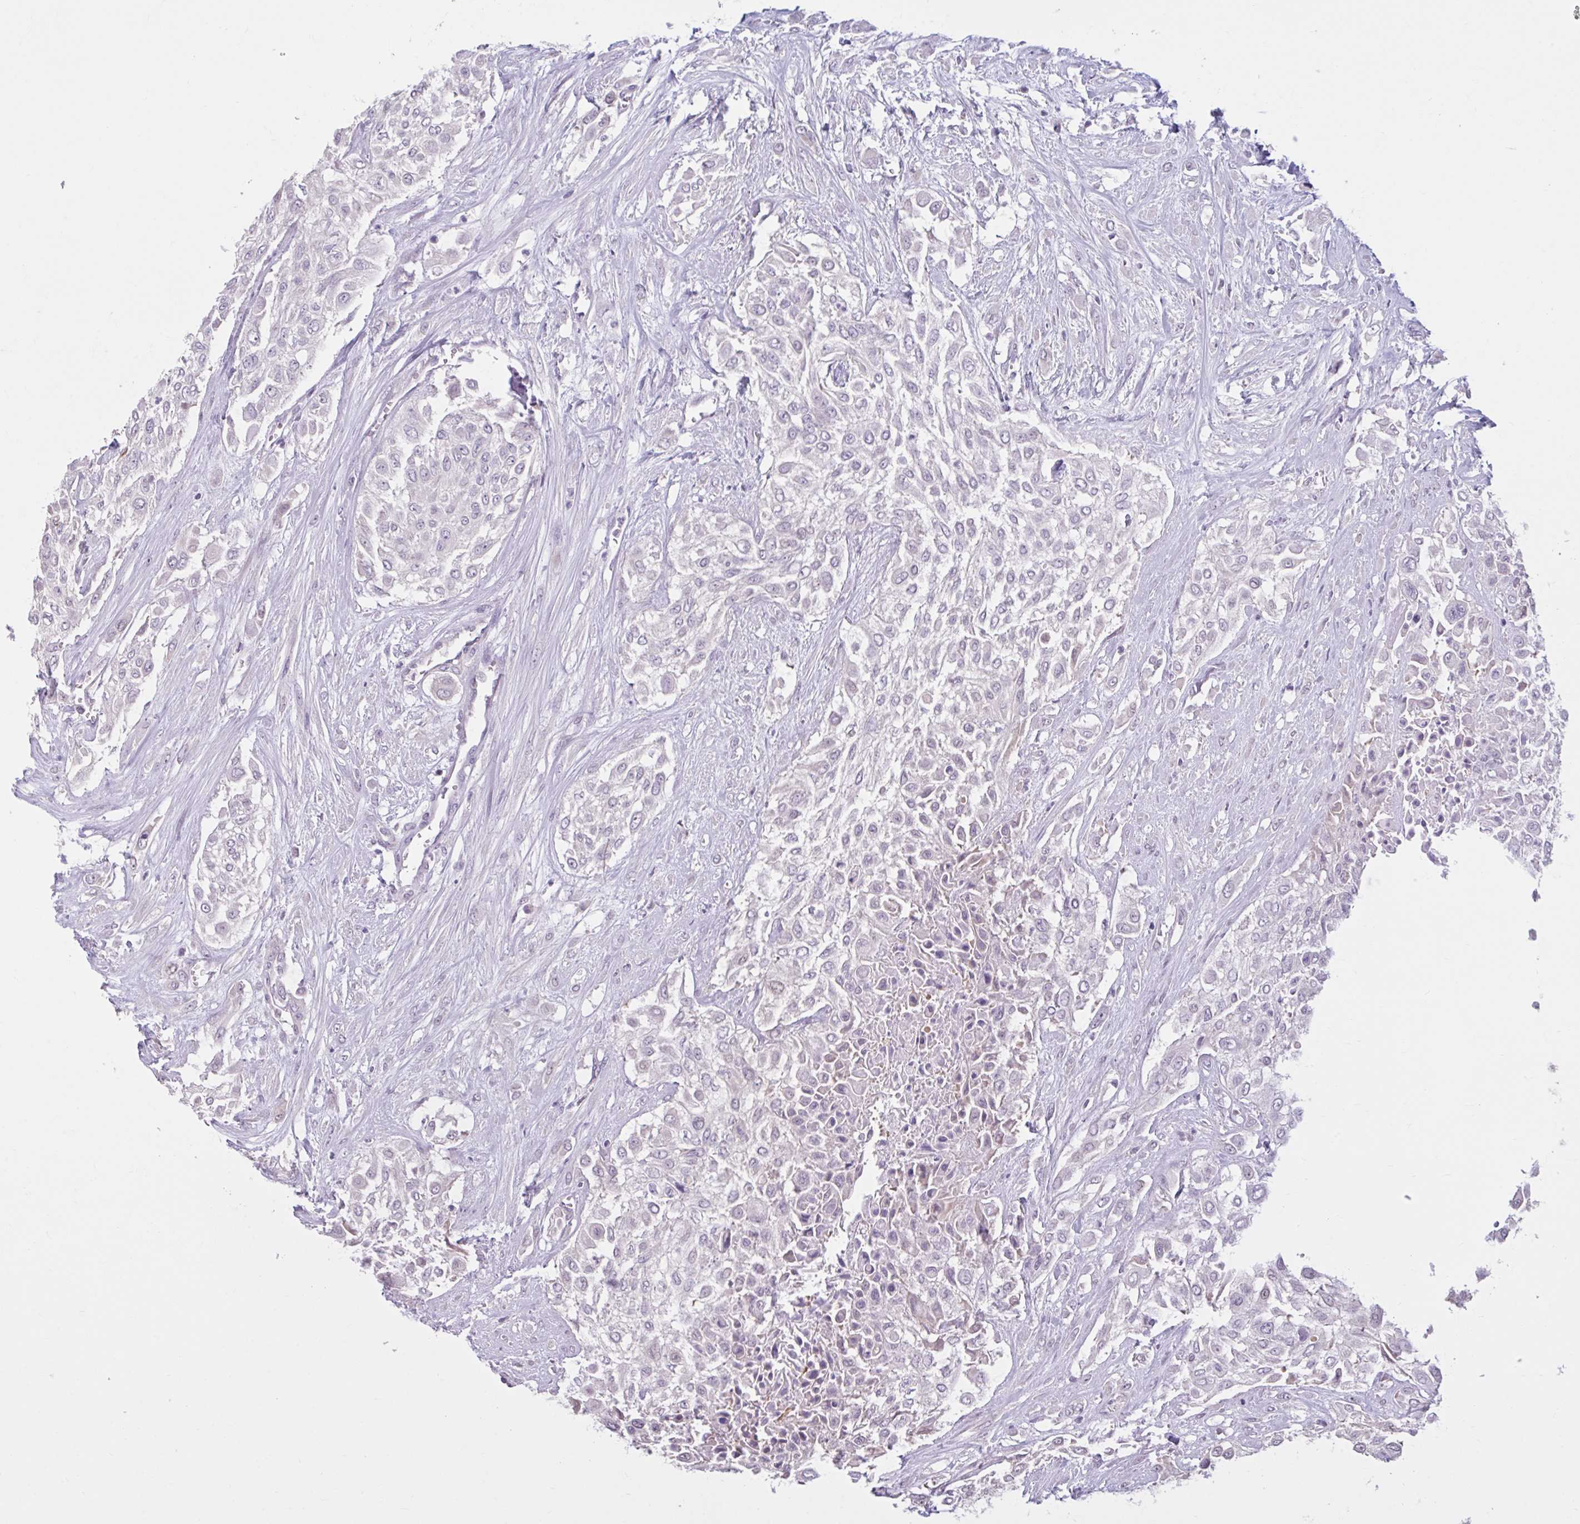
{"staining": {"intensity": "negative", "quantity": "none", "location": "none"}, "tissue": "urothelial cancer", "cell_type": "Tumor cells", "image_type": "cancer", "snomed": [{"axis": "morphology", "description": "Urothelial carcinoma, High grade"}, {"axis": "topography", "description": "Urinary bladder"}], "caption": "A high-resolution photomicrograph shows IHC staining of urothelial cancer, which exhibits no significant positivity in tumor cells. (Brightfield microscopy of DAB (3,3'-diaminobenzidine) immunohistochemistry (IHC) at high magnification).", "gene": "CDH19", "patient": {"sex": "male", "age": 57}}